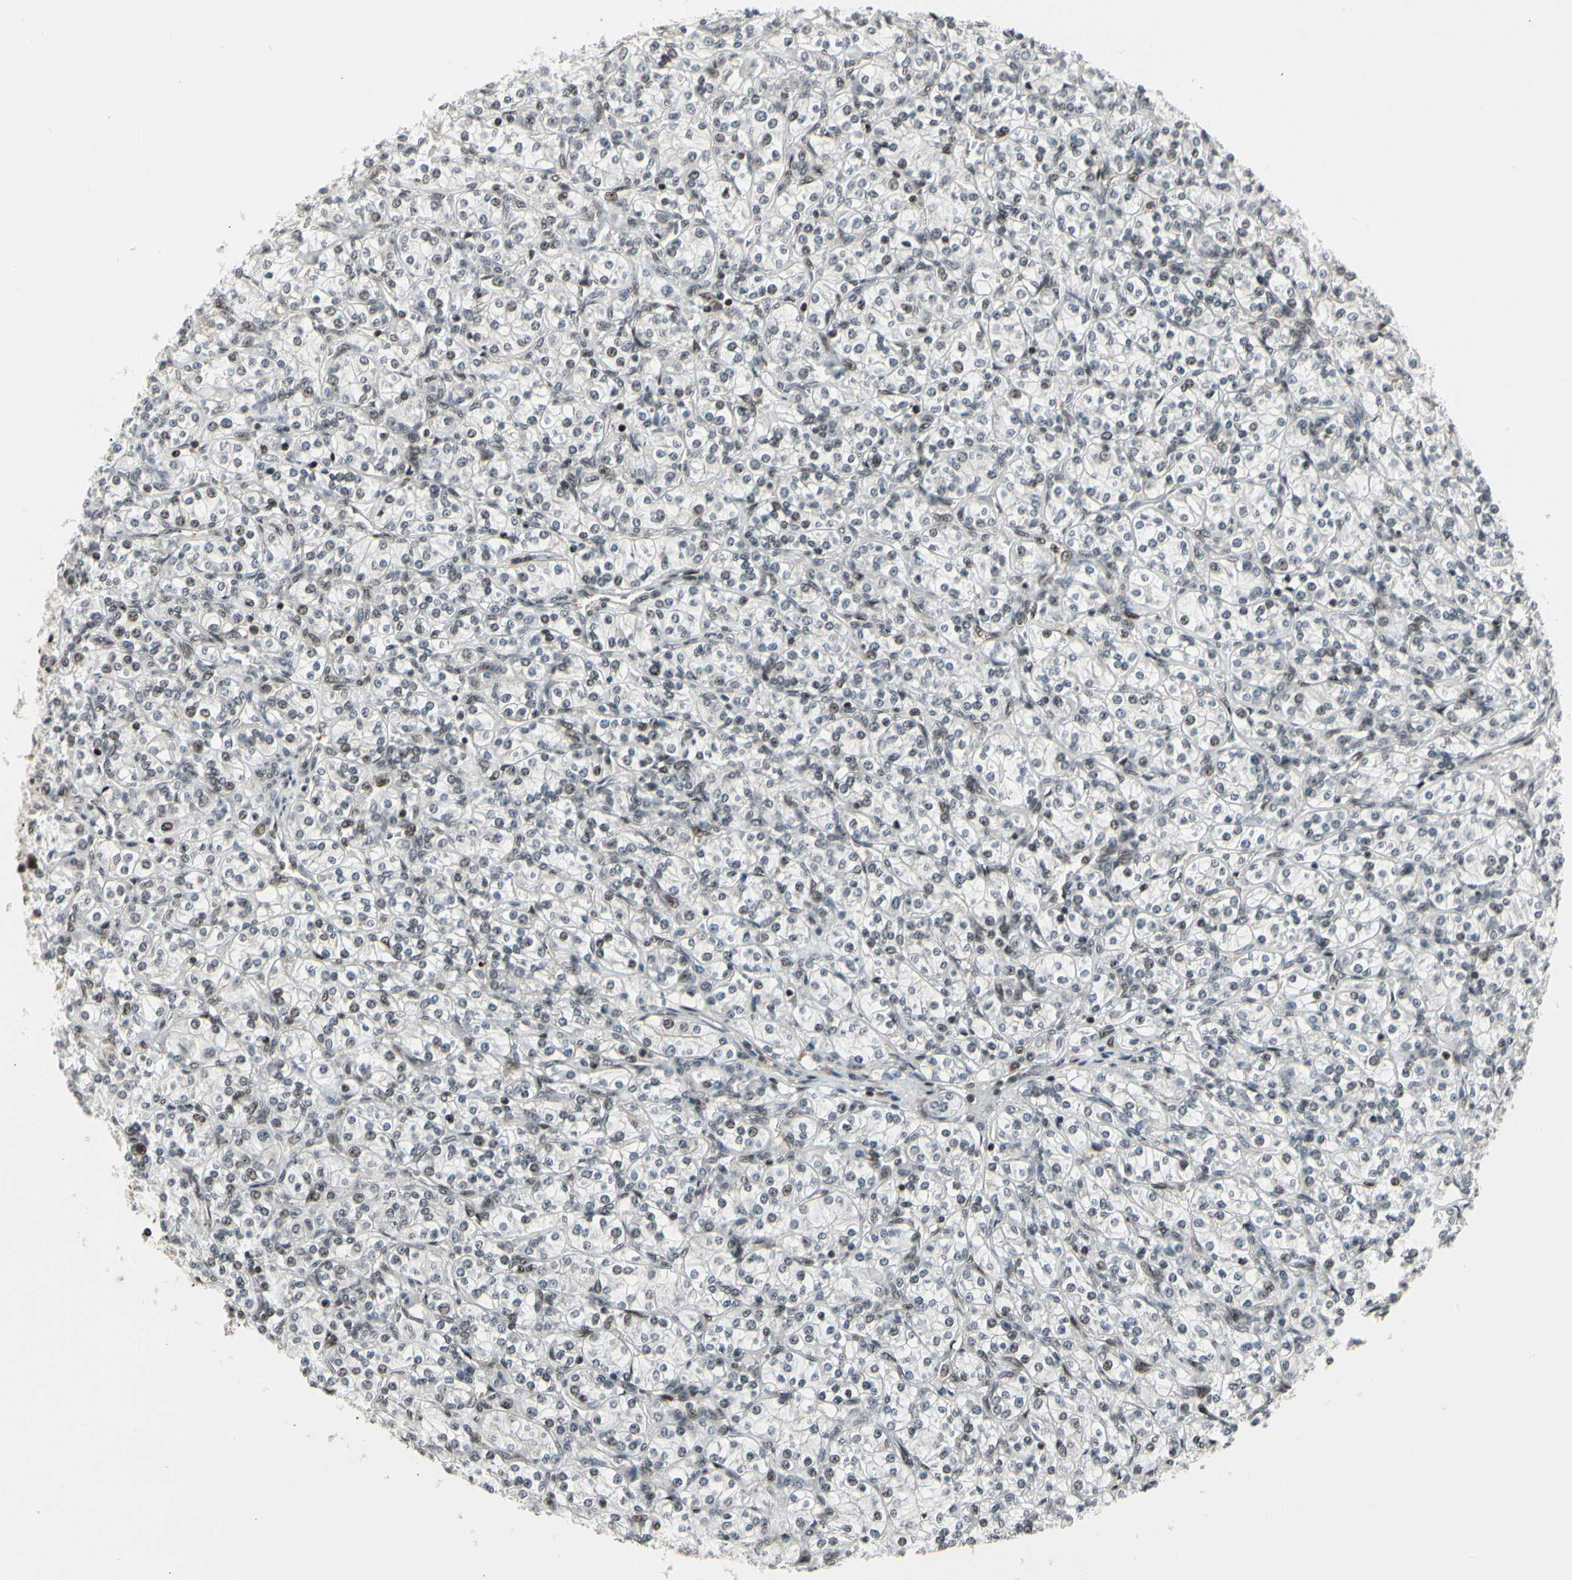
{"staining": {"intensity": "weak", "quantity": "<25%", "location": "nuclear"}, "tissue": "renal cancer", "cell_type": "Tumor cells", "image_type": "cancer", "snomed": [{"axis": "morphology", "description": "Adenocarcinoma, NOS"}, {"axis": "topography", "description": "Kidney"}], "caption": "Immunohistochemistry of human renal cancer (adenocarcinoma) shows no expression in tumor cells.", "gene": "FOXJ2", "patient": {"sex": "male", "age": 77}}